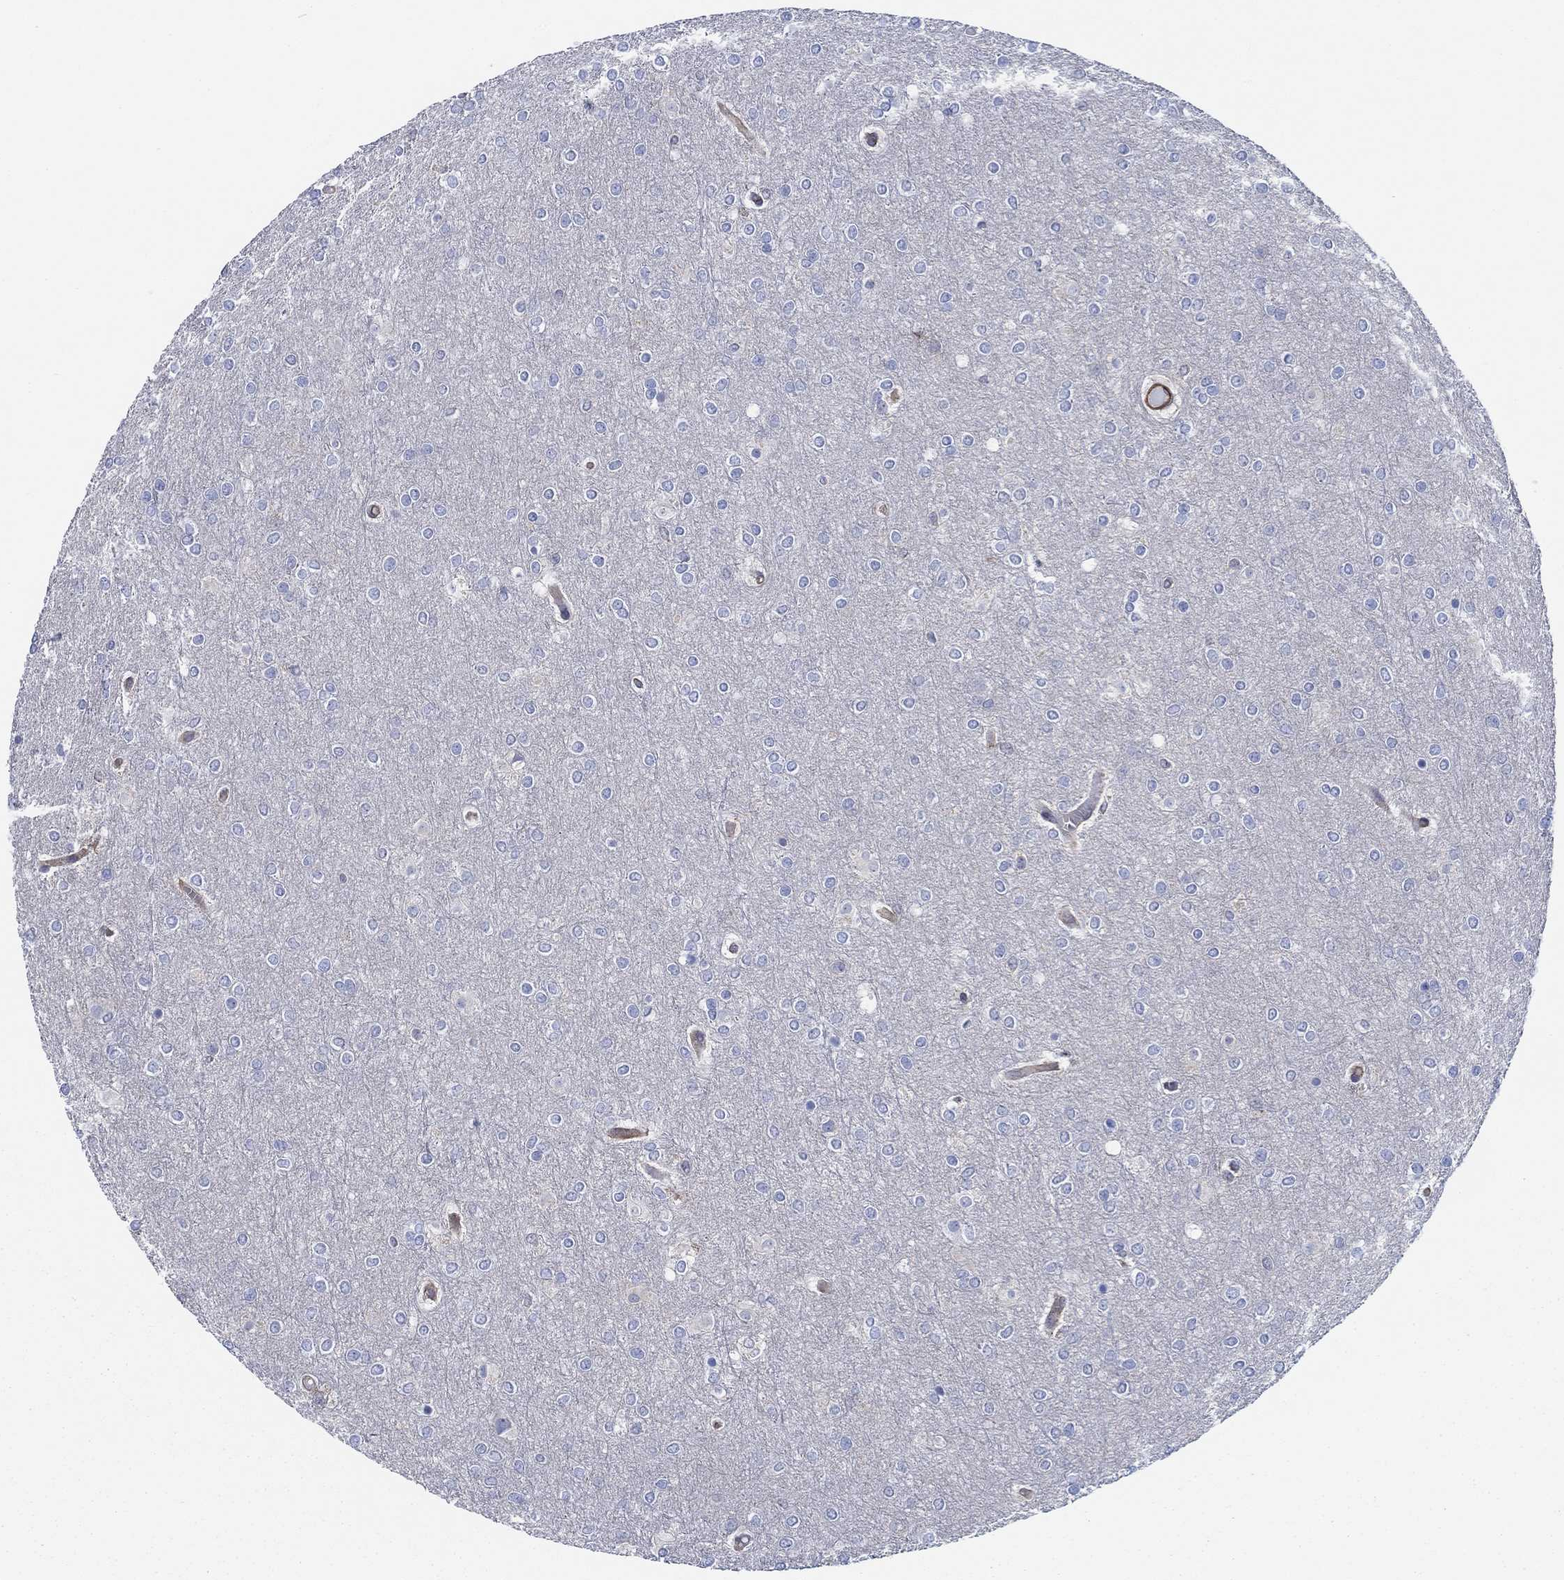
{"staining": {"intensity": "negative", "quantity": "none", "location": "none"}, "tissue": "glioma", "cell_type": "Tumor cells", "image_type": "cancer", "snomed": [{"axis": "morphology", "description": "Glioma, malignant, High grade"}, {"axis": "topography", "description": "Brain"}], "caption": "The immunohistochemistry image has no significant staining in tumor cells of glioma tissue. Brightfield microscopy of immunohistochemistry (IHC) stained with DAB (3,3'-diaminobenzidine) (brown) and hematoxylin (blue), captured at high magnification.", "gene": "FMN1", "patient": {"sex": "female", "age": 61}}